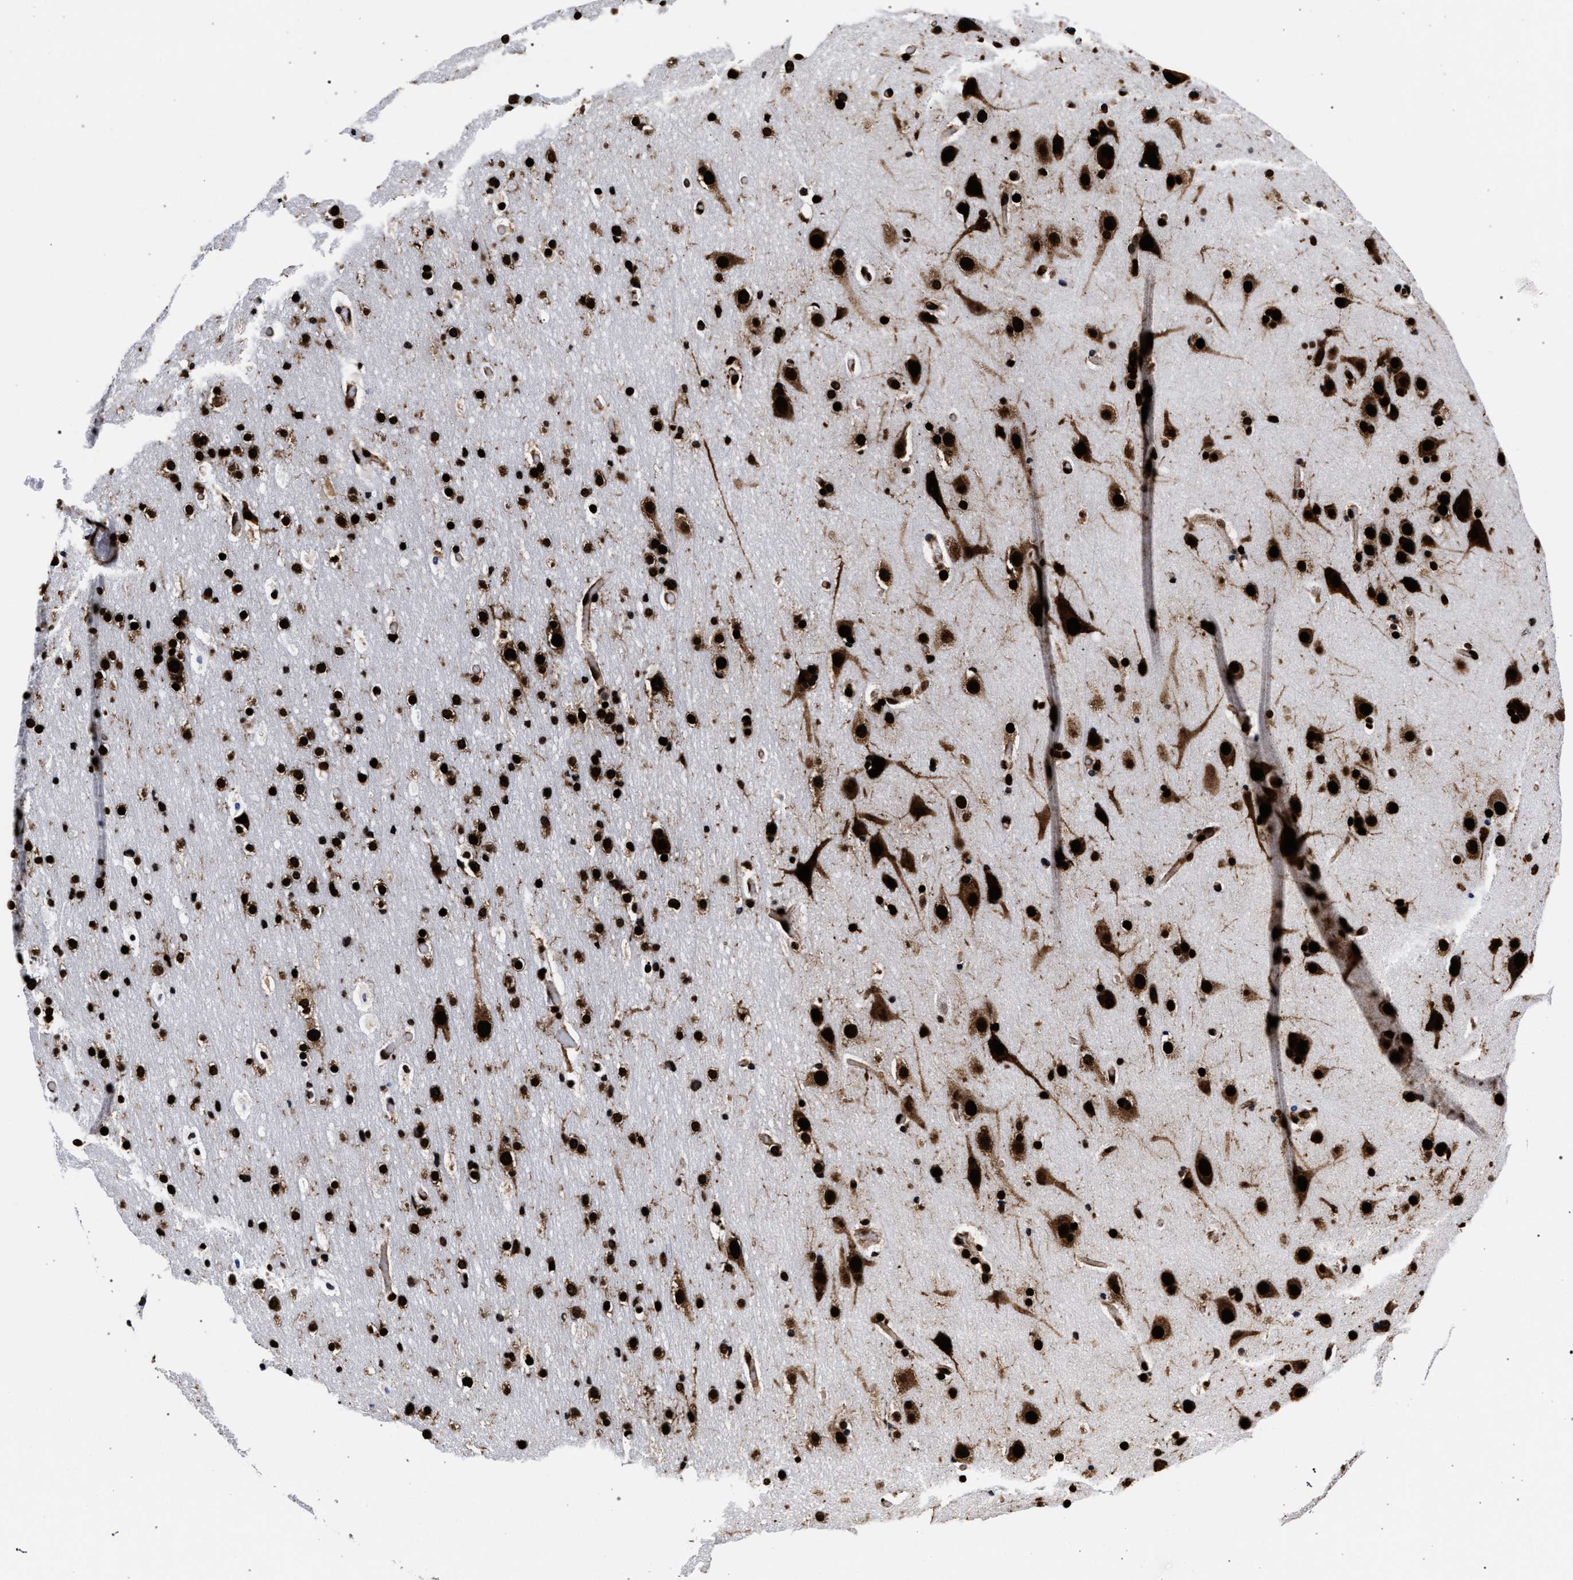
{"staining": {"intensity": "strong", "quantity": ">75%", "location": "nuclear"}, "tissue": "cerebral cortex", "cell_type": "Endothelial cells", "image_type": "normal", "snomed": [{"axis": "morphology", "description": "Normal tissue, NOS"}, {"axis": "topography", "description": "Cerebral cortex"}], "caption": "This histopathology image displays immunohistochemistry staining of benign human cerebral cortex, with high strong nuclear staining in approximately >75% of endothelial cells.", "gene": "HNRNPA1", "patient": {"sex": "male", "age": 57}}